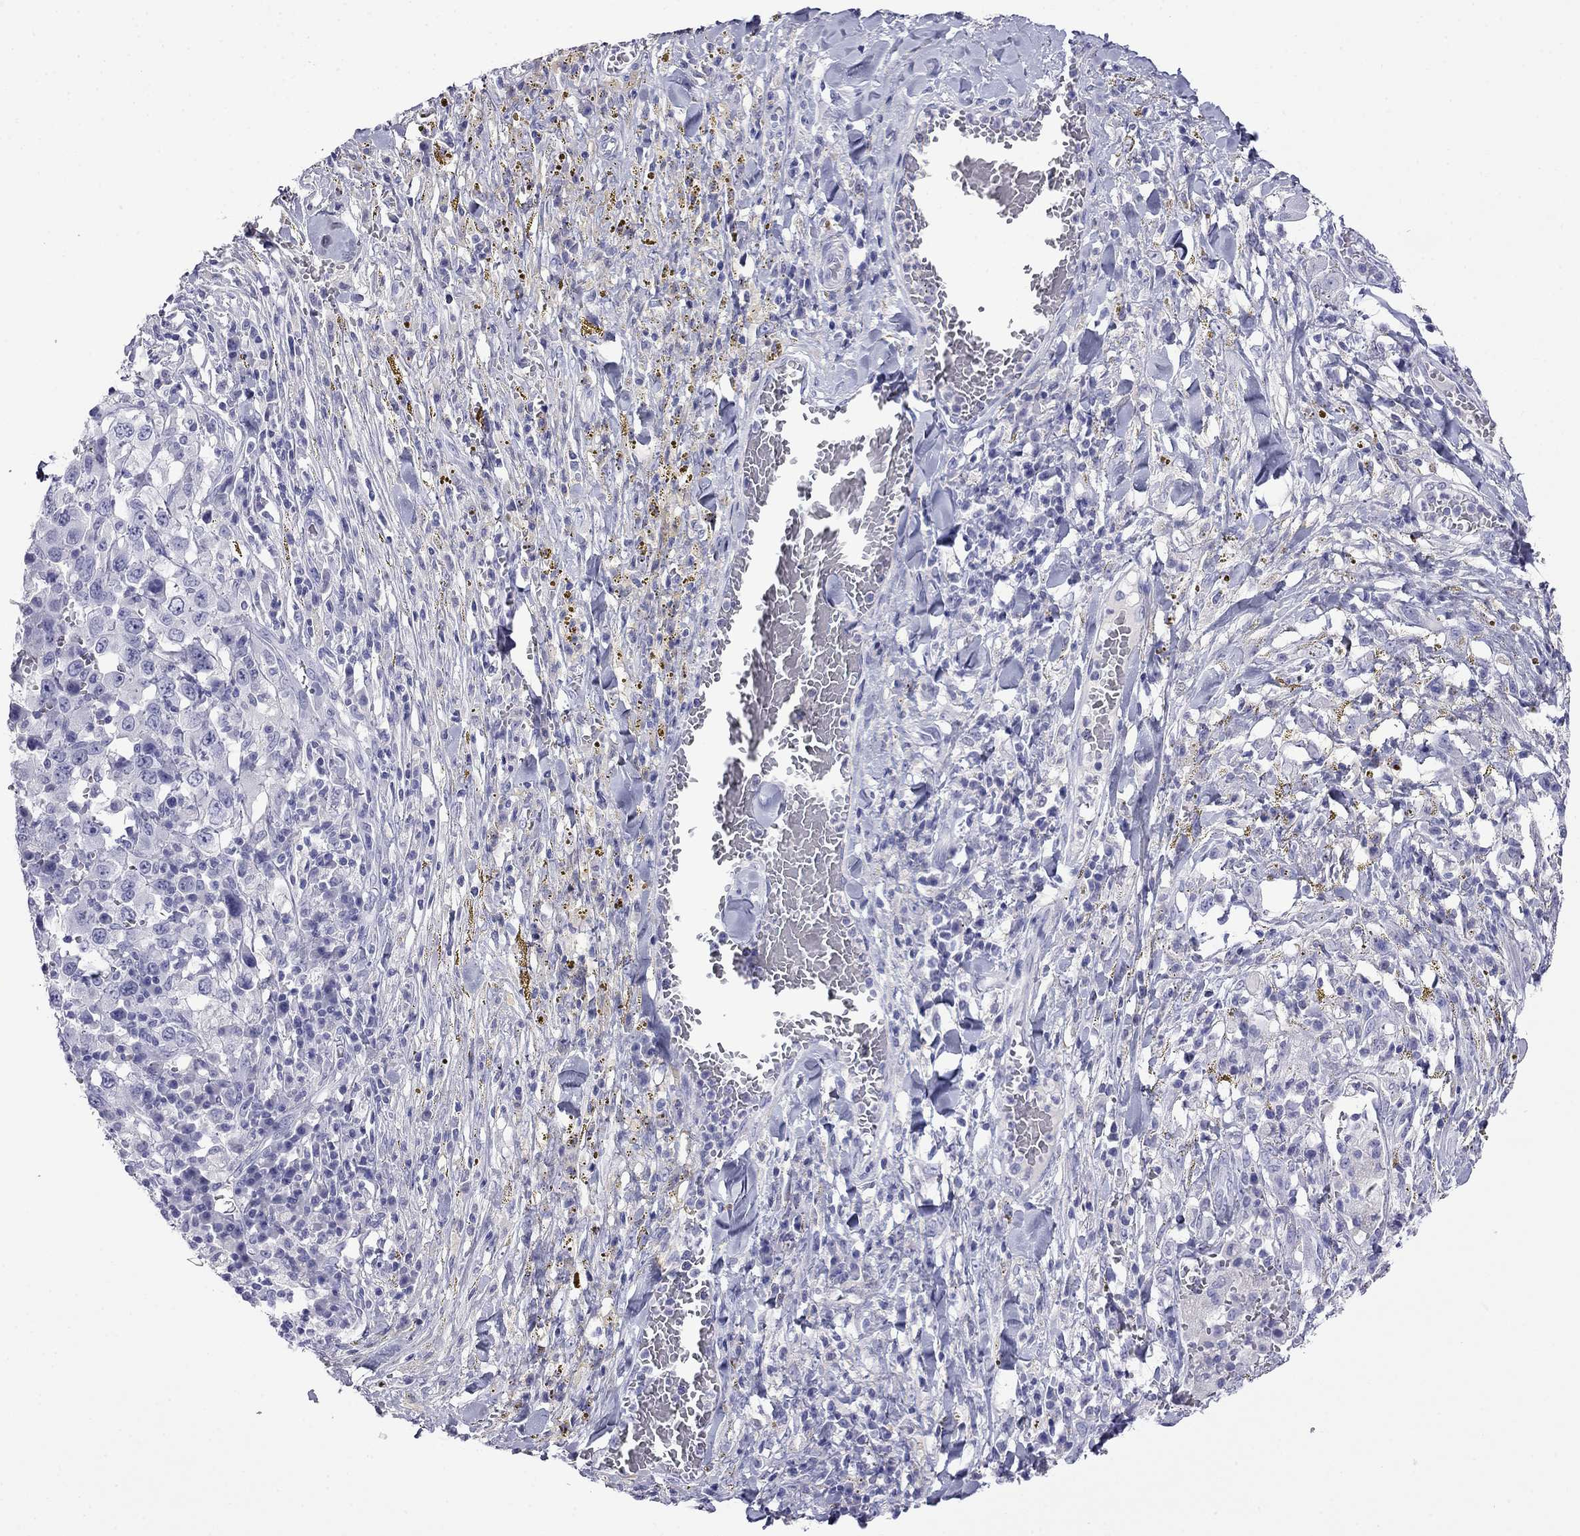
{"staining": {"intensity": "negative", "quantity": "none", "location": "none"}, "tissue": "melanoma", "cell_type": "Tumor cells", "image_type": "cancer", "snomed": [{"axis": "morphology", "description": "Malignant melanoma, NOS"}, {"axis": "topography", "description": "Skin"}], "caption": "Photomicrograph shows no significant protein staining in tumor cells of melanoma.", "gene": "MYO15A", "patient": {"sex": "female", "age": 91}}